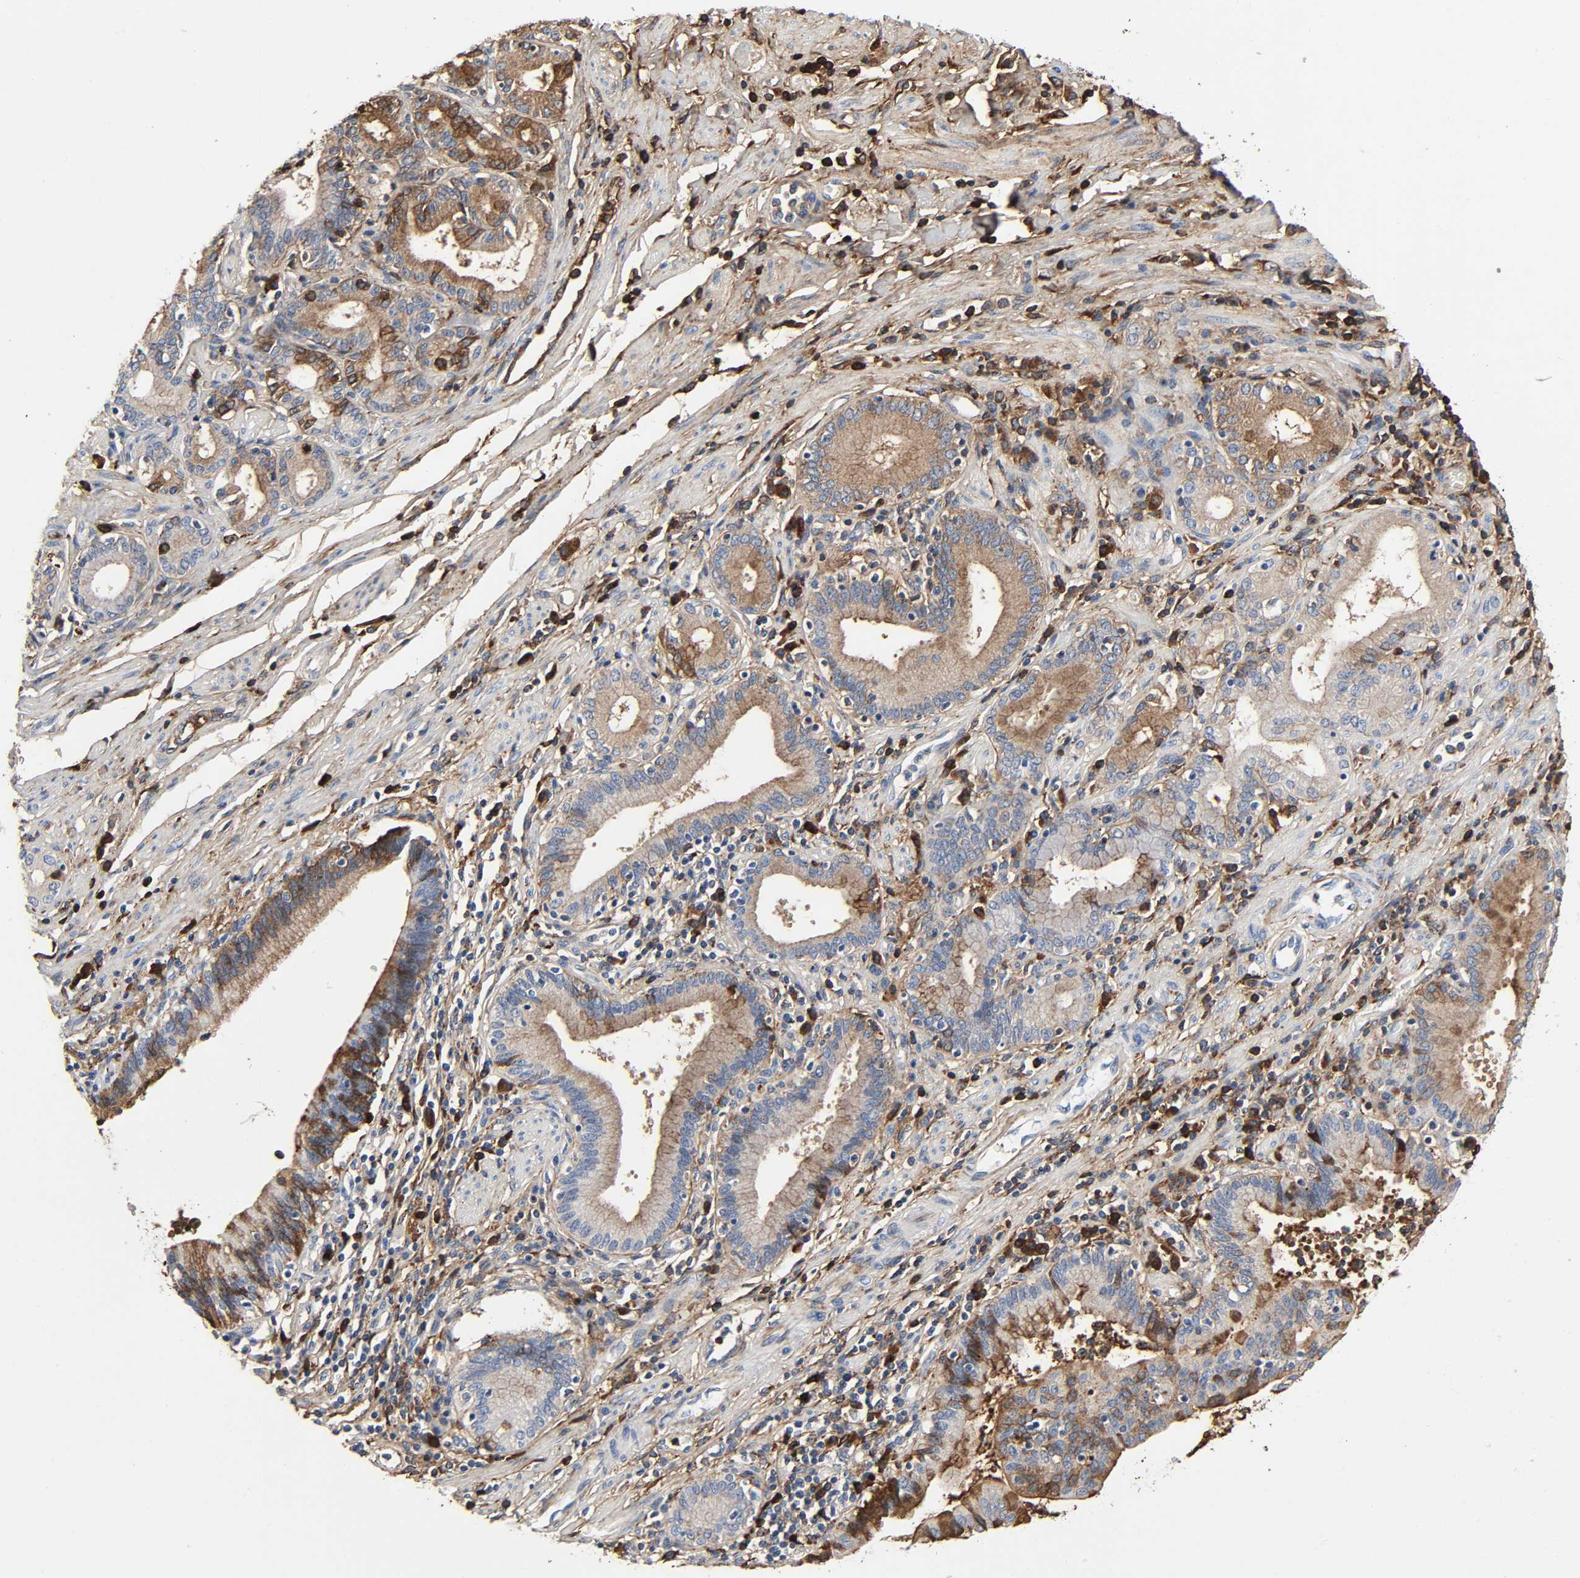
{"staining": {"intensity": "weak", "quantity": ">75%", "location": "cytoplasmic/membranous"}, "tissue": "pancreatic cancer", "cell_type": "Tumor cells", "image_type": "cancer", "snomed": [{"axis": "morphology", "description": "Adenocarcinoma, NOS"}, {"axis": "topography", "description": "Pancreas"}], "caption": "Protein staining reveals weak cytoplasmic/membranous staining in approximately >75% of tumor cells in pancreatic adenocarcinoma.", "gene": "C3", "patient": {"sex": "female", "age": 48}}